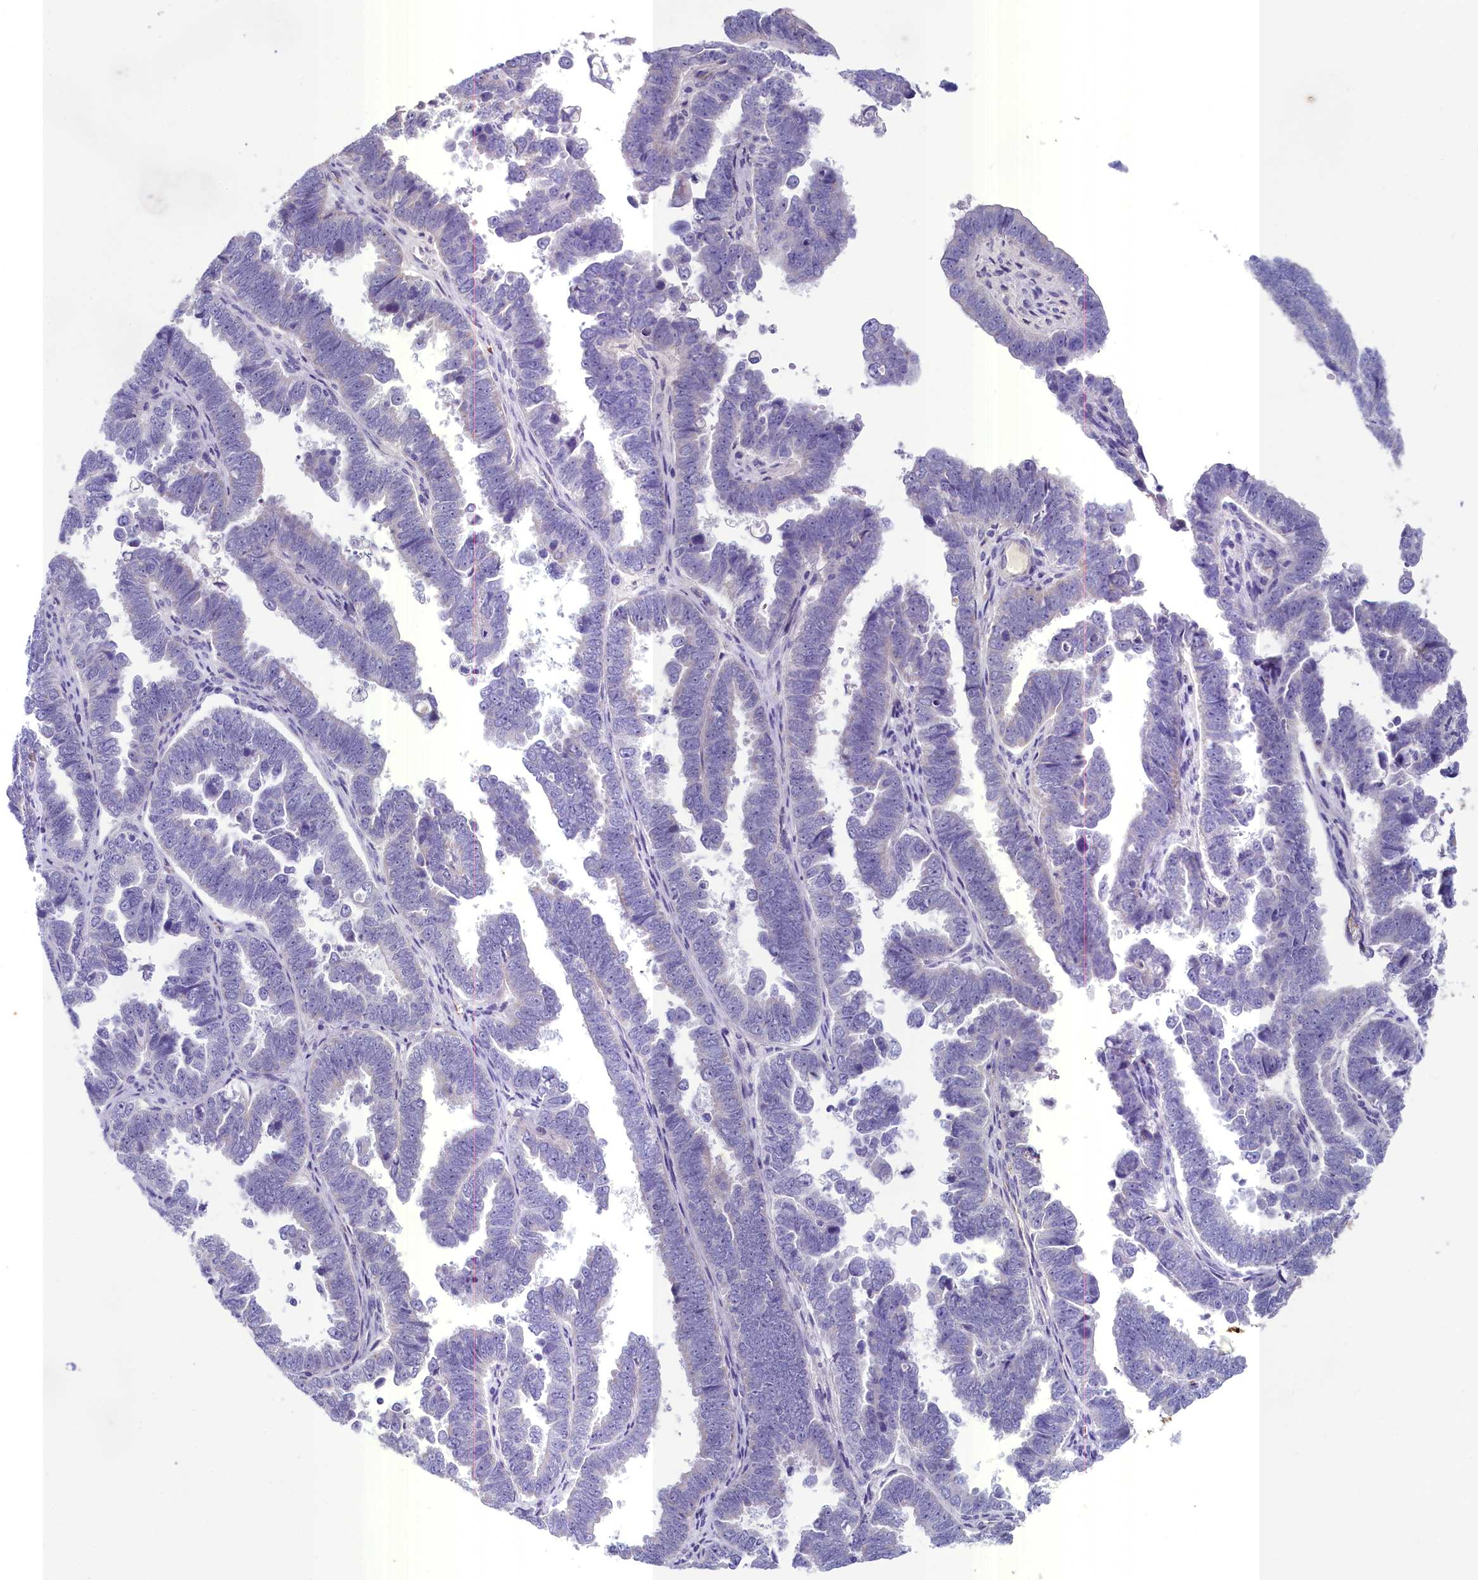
{"staining": {"intensity": "negative", "quantity": "none", "location": "none"}, "tissue": "endometrial cancer", "cell_type": "Tumor cells", "image_type": "cancer", "snomed": [{"axis": "morphology", "description": "Adenocarcinoma, NOS"}, {"axis": "topography", "description": "Endometrium"}], "caption": "This image is of endometrial adenocarcinoma stained with immunohistochemistry (IHC) to label a protein in brown with the nuclei are counter-stained blue. There is no positivity in tumor cells.", "gene": "INSC", "patient": {"sex": "female", "age": 75}}